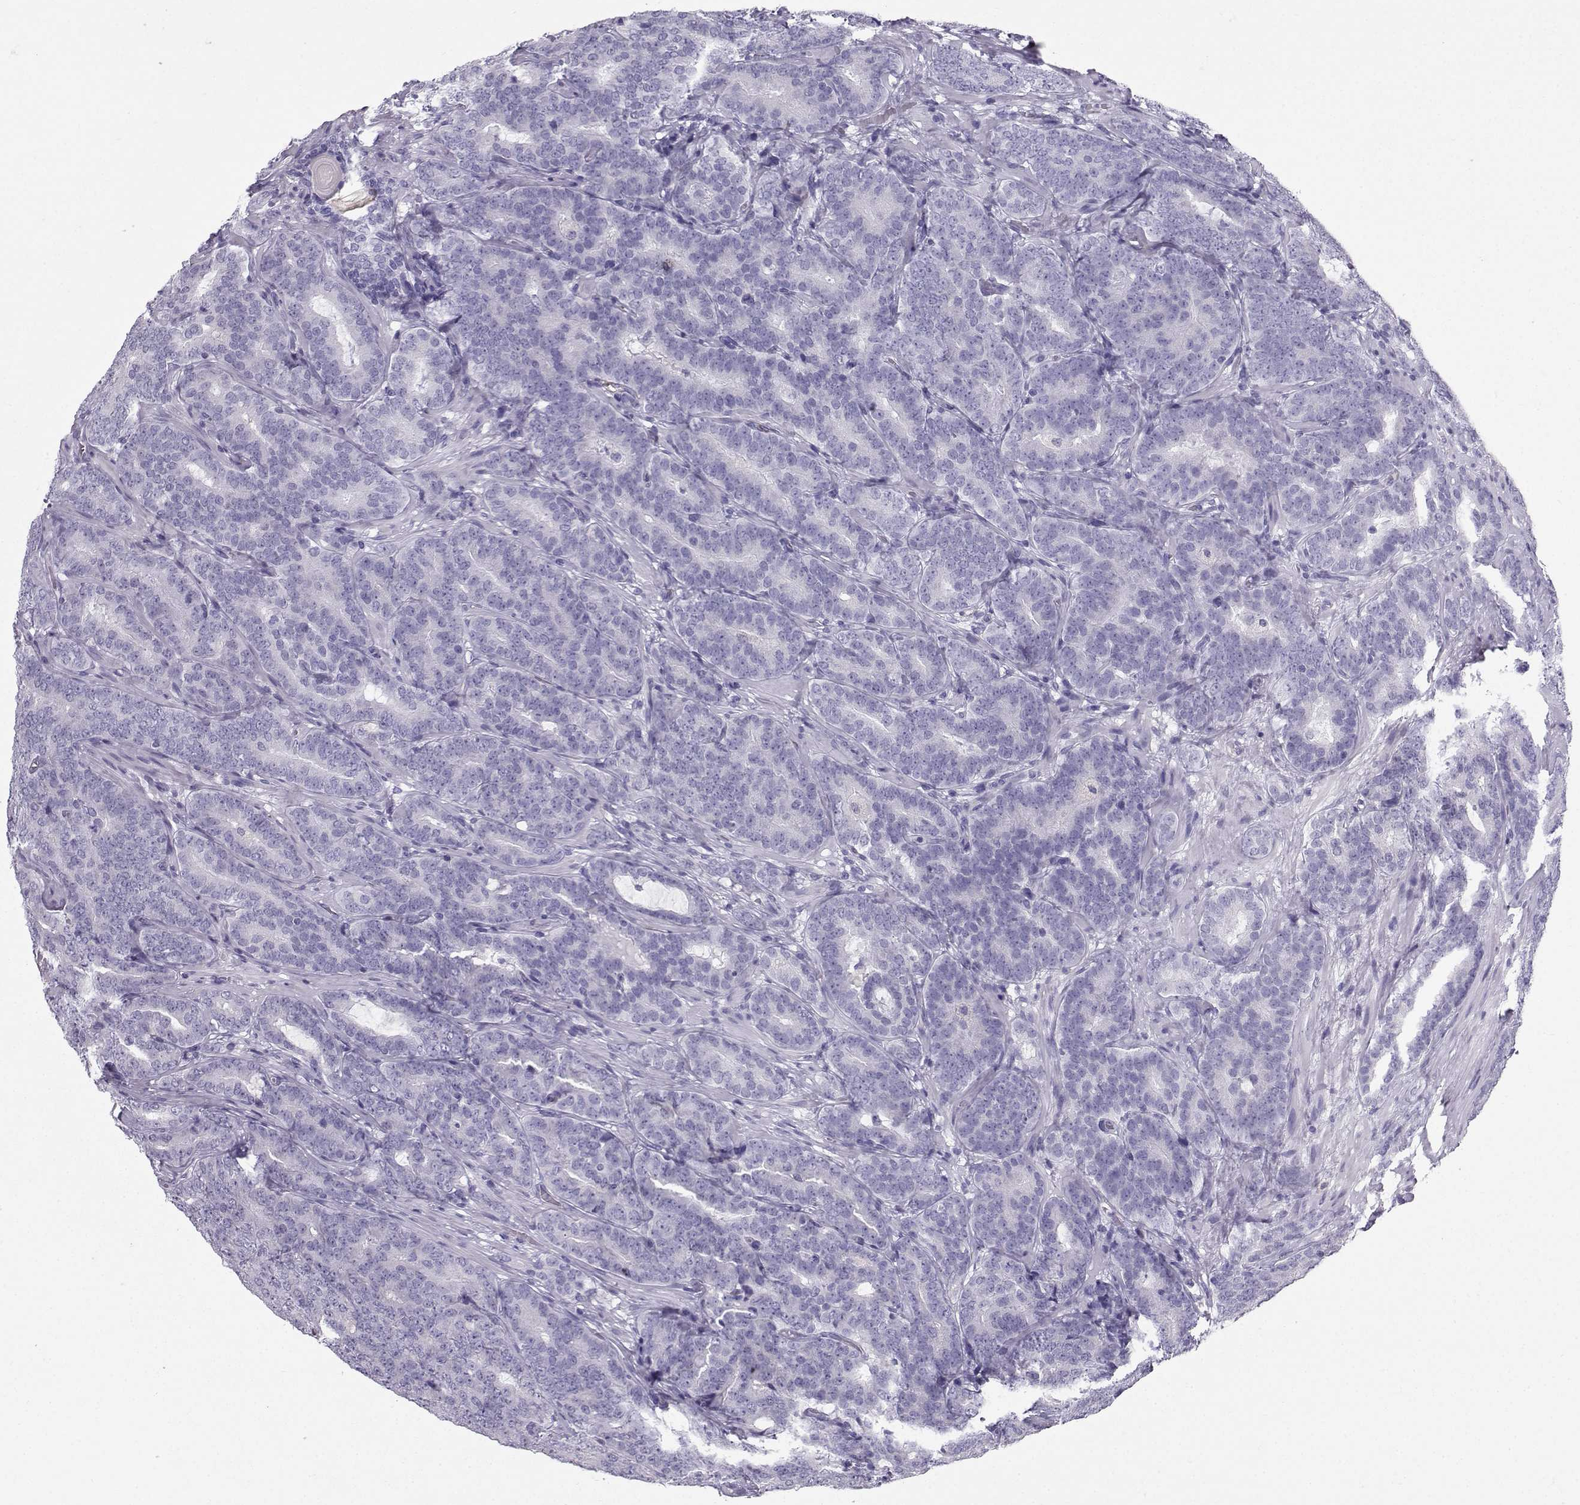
{"staining": {"intensity": "negative", "quantity": "none", "location": "none"}, "tissue": "prostate cancer", "cell_type": "Tumor cells", "image_type": "cancer", "snomed": [{"axis": "morphology", "description": "Adenocarcinoma, NOS"}, {"axis": "topography", "description": "Prostate"}], "caption": "High magnification brightfield microscopy of prostate cancer (adenocarcinoma) stained with DAB (3,3'-diaminobenzidine) (brown) and counterstained with hematoxylin (blue): tumor cells show no significant positivity.", "gene": "IQCD", "patient": {"sex": "male", "age": 71}}